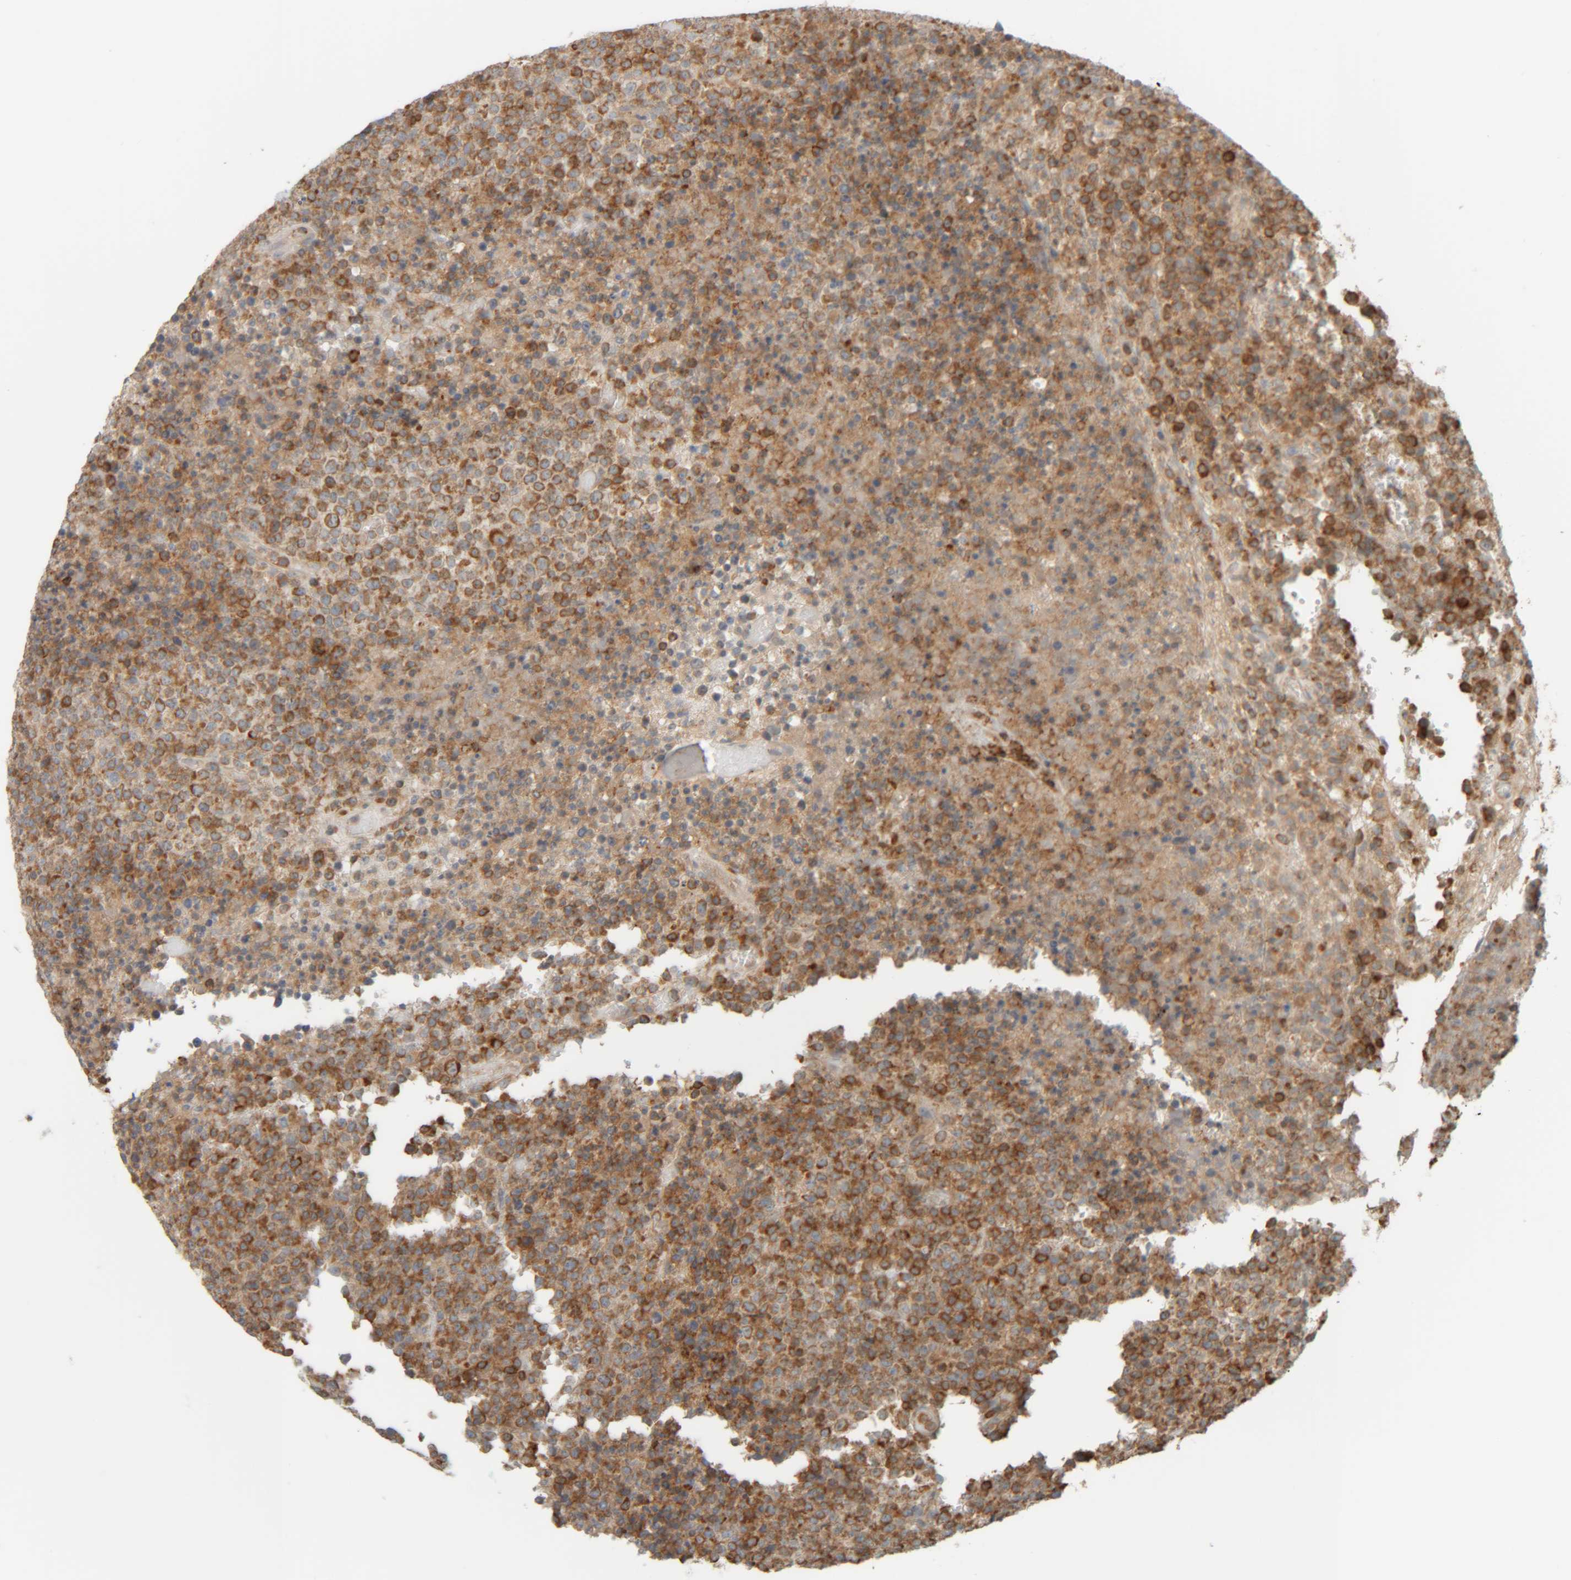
{"staining": {"intensity": "moderate", "quantity": ">75%", "location": "cytoplasmic/membranous"}, "tissue": "lymphoma", "cell_type": "Tumor cells", "image_type": "cancer", "snomed": [{"axis": "morphology", "description": "Malignant lymphoma, non-Hodgkin's type, High grade"}, {"axis": "topography", "description": "Lymph node"}], "caption": "Immunohistochemical staining of high-grade malignant lymphoma, non-Hodgkin's type demonstrates medium levels of moderate cytoplasmic/membranous protein staining in approximately >75% of tumor cells.", "gene": "CCDC57", "patient": {"sex": "male", "age": 13}}